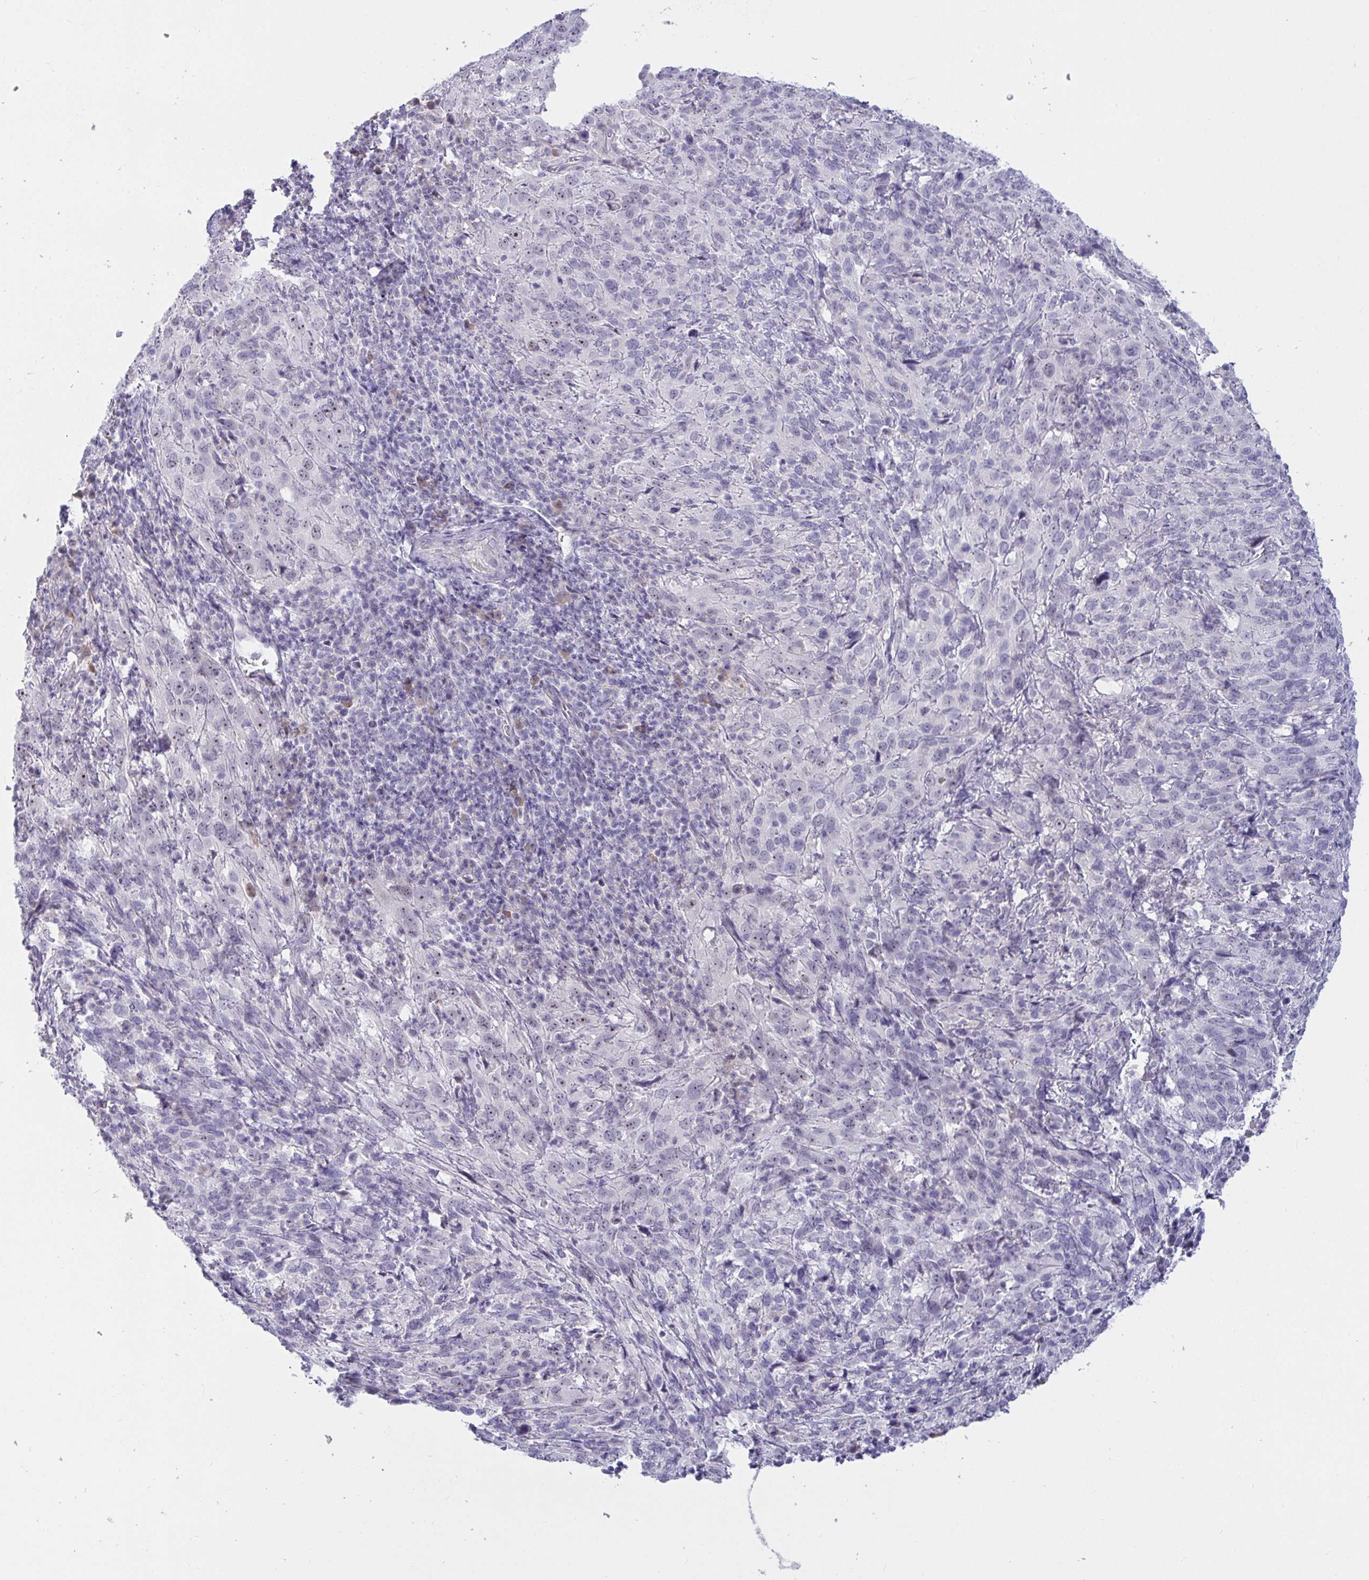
{"staining": {"intensity": "moderate", "quantity": "25%-75%", "location": "nuclear"}, "tissue": "cervical cancer", "cell_type": "Tumor cells", "image_type": "cancer", "snomed": [{"axis": "morphology", "description": "Squamous cell carcinoma, NOS"}, {"axis": "topography", "description": "Cervix"}], "caption": "Immunohistochemistry (IHC) (DAB) staining of human squamous cell carcinoma (cervical) reveals moderate nuclear protein positivity in about 25%-75% of tumor cells. Using DAB (3,3'-diaminobenzidine) (brown) and hematoxylin (blue) stains, captured at high magnification using brightfield microscopy.", "gene": "MYC", "patient": {"sex": "female", "age": 51}}